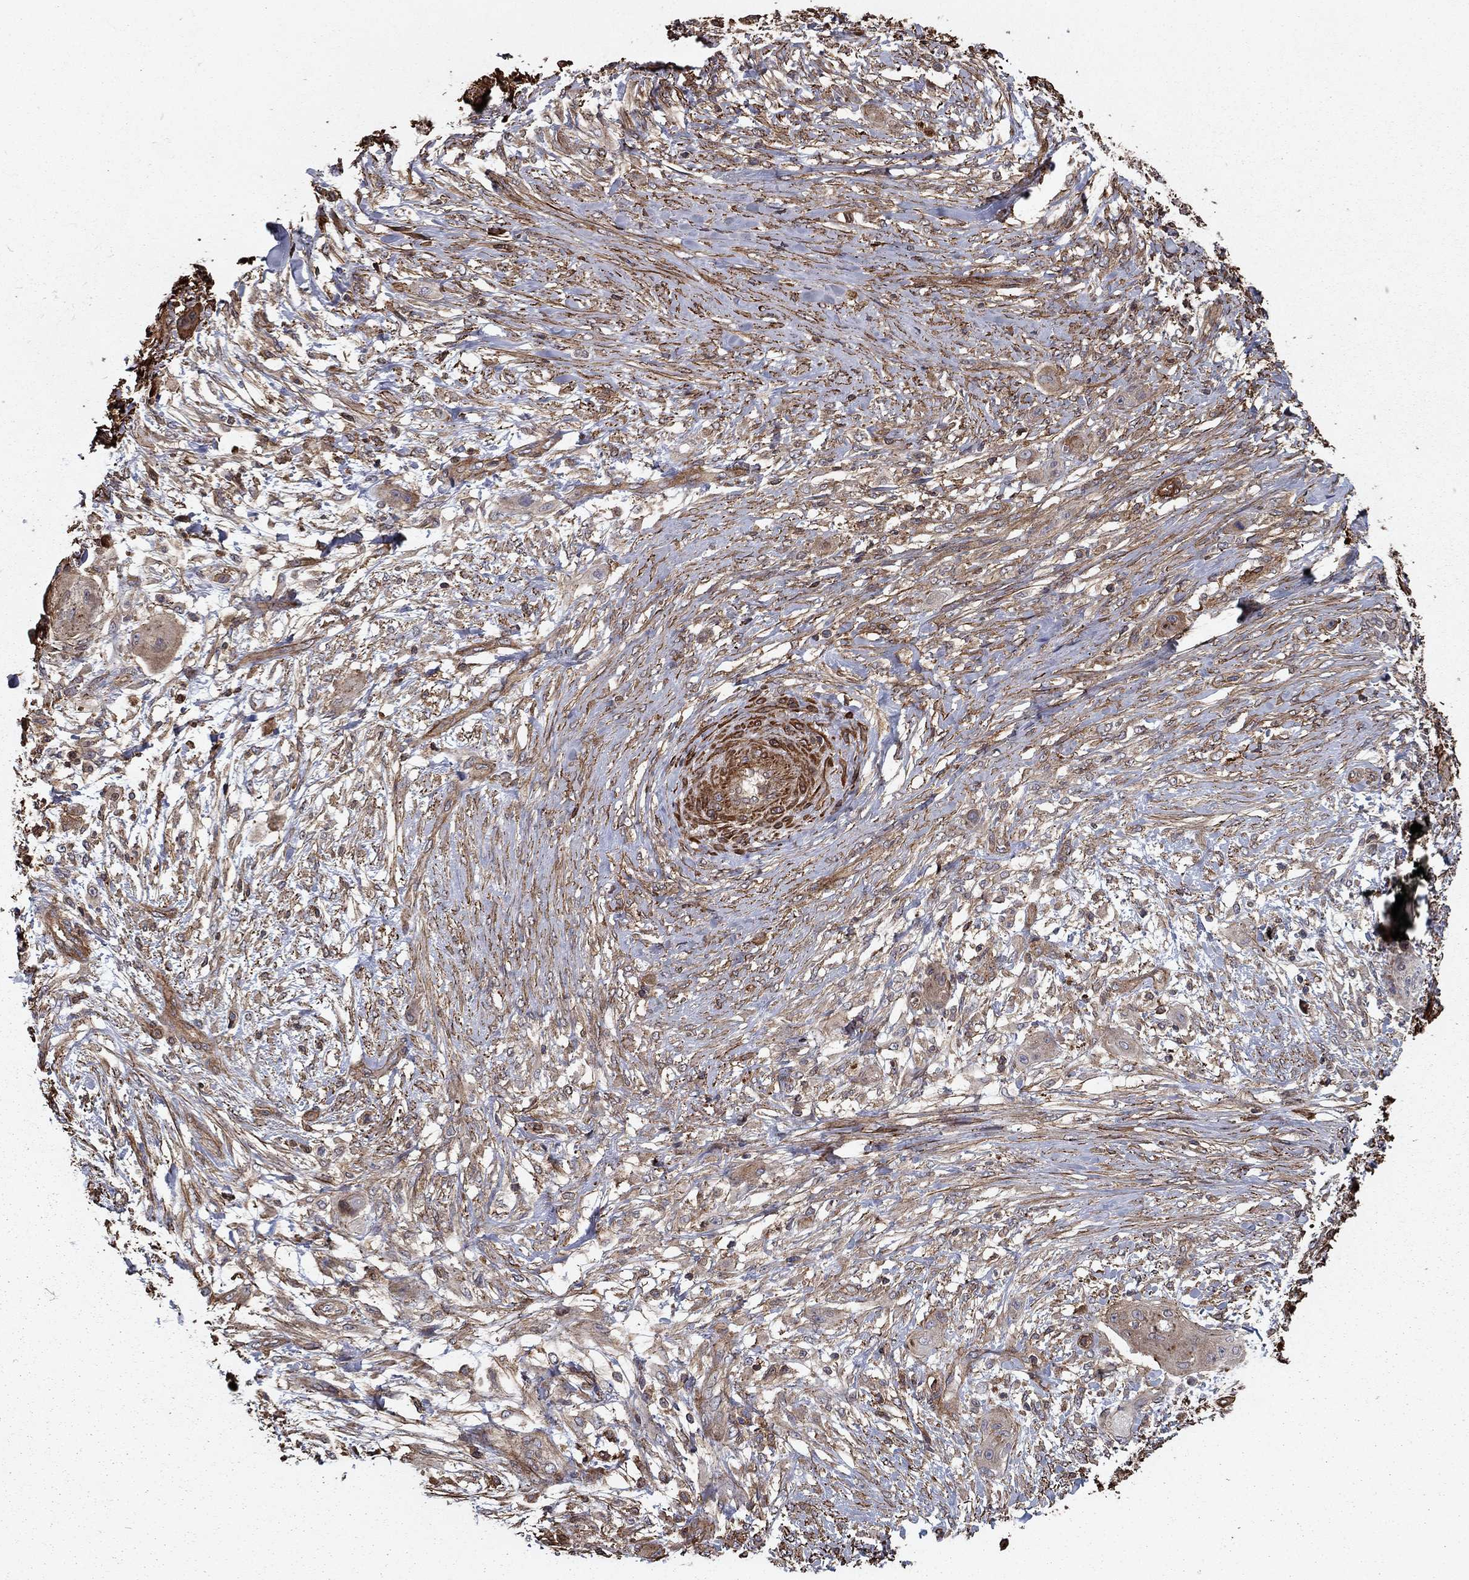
{"staining": {"intensity": "negative", "quantity": "none", "location": "none"}, "tissue": "skin cancer", "cell_type": "Tumor cells", "image_type": "cancer", "snomed": [{"axis": "morphology", "description": "Squamous cell carcinoma, NOS"}, {"axis": "topography", "description": "Skin"}], "caption": "The image exhibits no significant expression in tumor cells of skin cancer (squamous cell carcinoma).", "gene": "HABP4", "patient": {"sex": "male", "age": 62}}